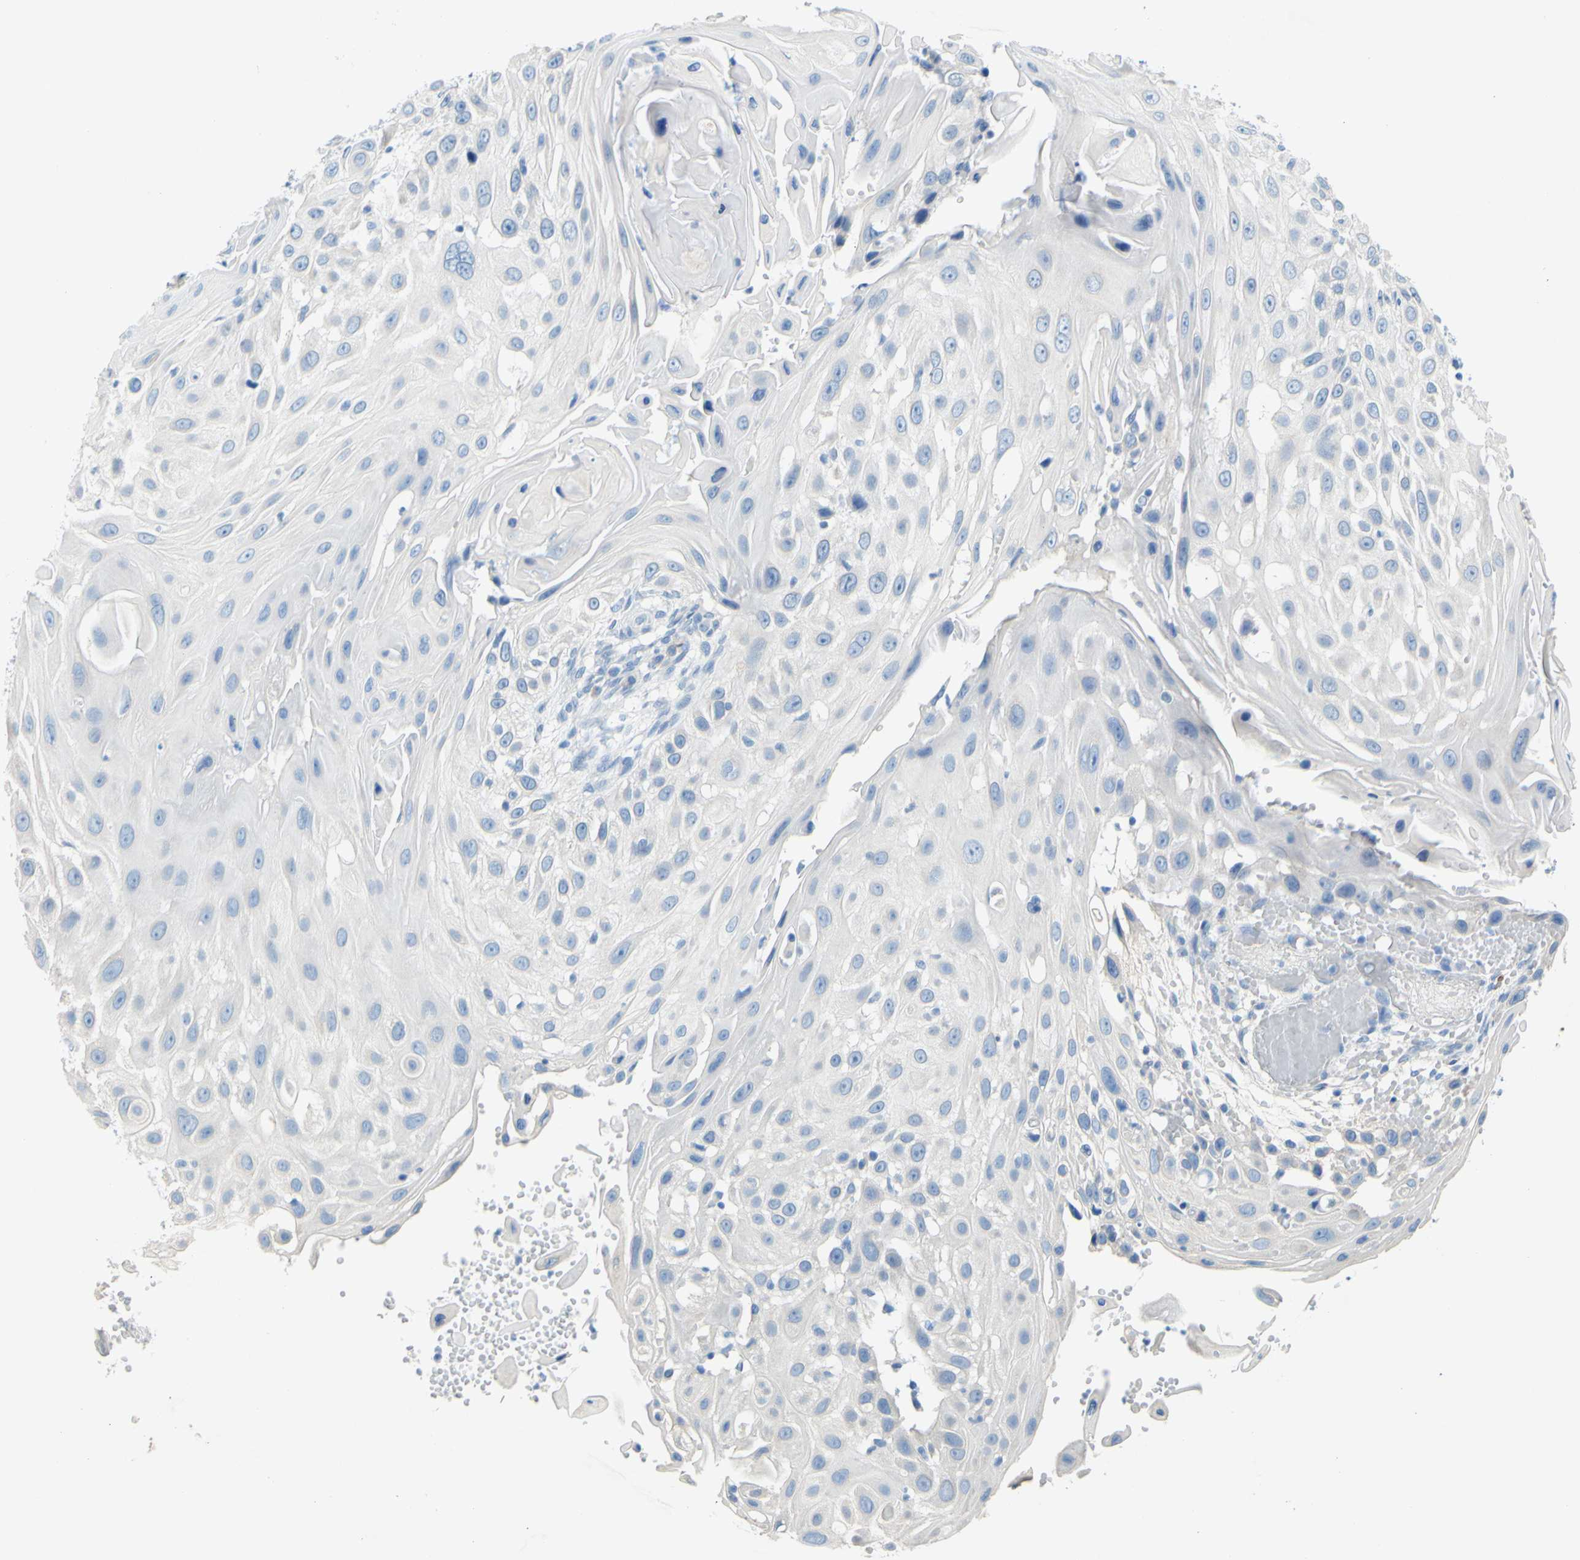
{"staining": {"intensity": "negative", "quantity": "none", "location": "none"}, "tissue": "skin cancer", "cell_type": "Tumor cells", "image_type": "cancer", "snomed": [{"axis": "morphology", "description": "Squamous cell carcinoma, NOS"}, {"axis": "topography", "description": "Skin"}], "caption": "Tumor cells are negative for brown protein staining in skin cancer. (DAB (3,3'-diaminobenzidine) immunohistochemistry, high magnification).", "gene": "SLC1A2", "patient": {"sex": "female", "age": 44}}